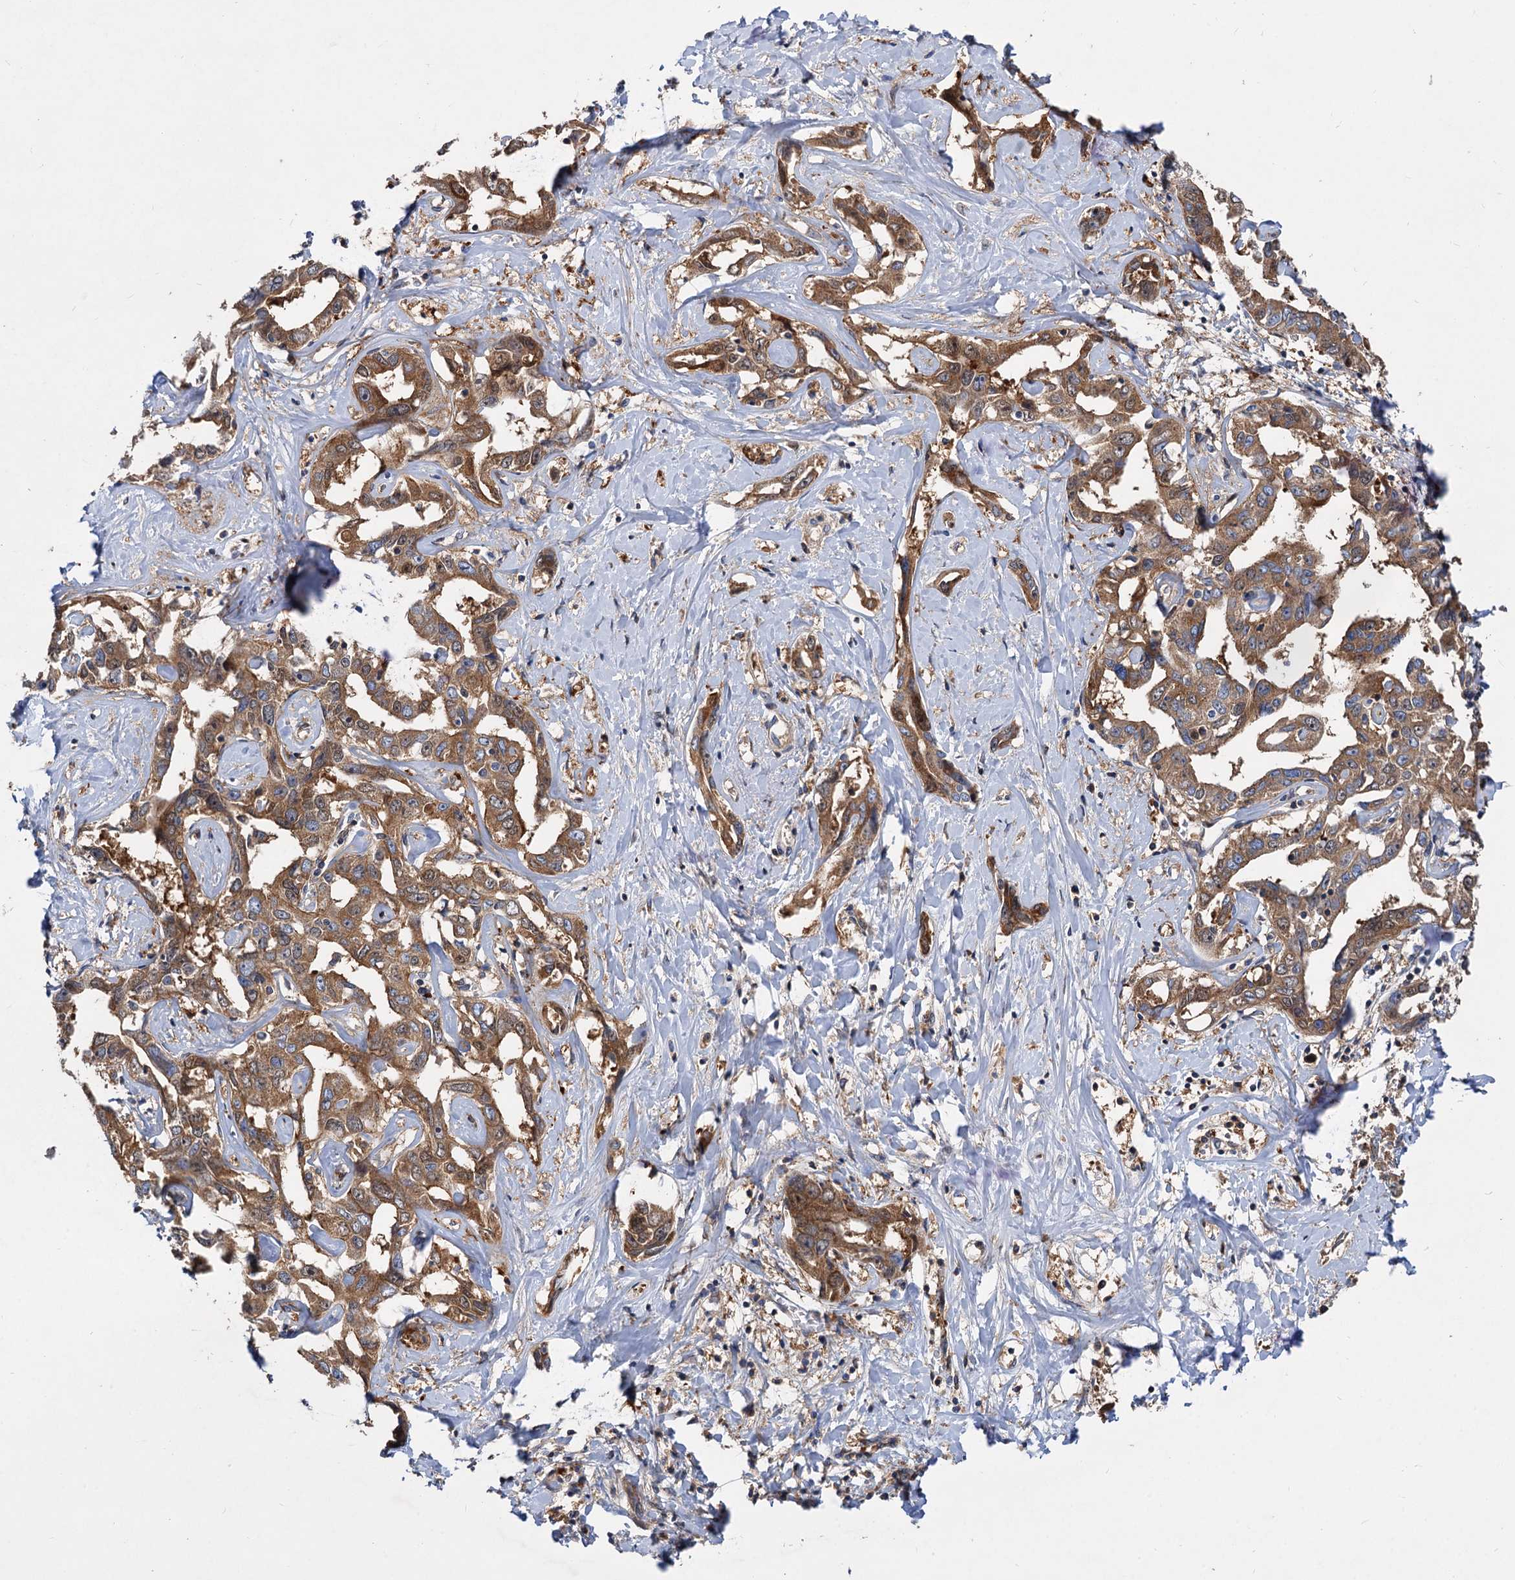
{"staining": {"intensity": "moderate", "quantity": ">75%", "location": "cytoplasmic/membranous"}, "tissue": "liver cancer", "cell_type": "Tumor cells", "image_type": "cancer", "snomed": [{"axis": "morphology", "description": "Cholangiocarcinoma"}, {"axis": "topography", "description": "Liver"}], "caption": "Cholangiocarcinoma (liver) stained for a protein (brown) demonstrates moderate cytoplasmic/membranous positive positivity in approximately >75% of tumor cells.", "gene": "ALKBH7", "patient": {"sex": "male", "age": 59}}